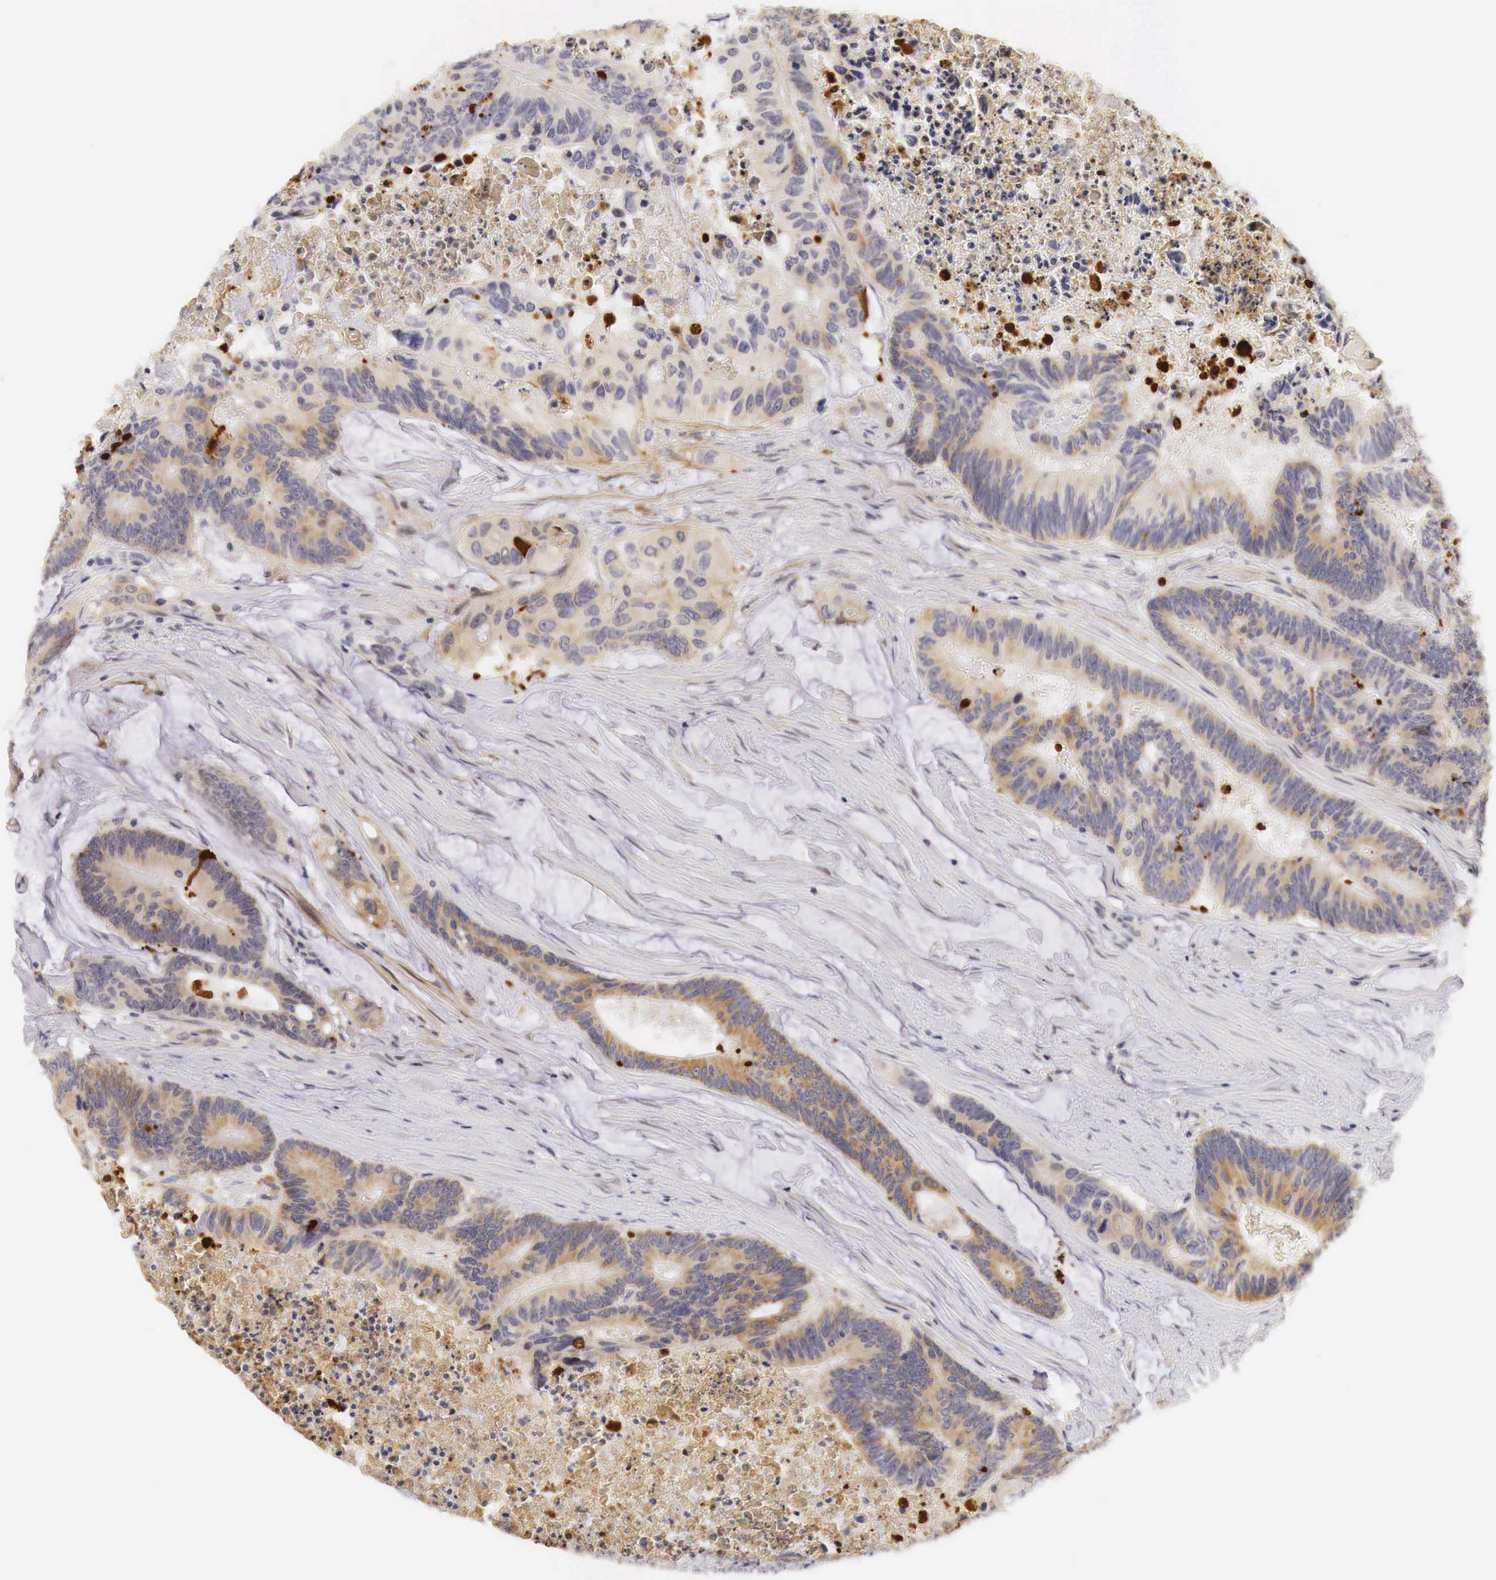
{"staining": {"intensity": "weak", "quantity": "25%-75%", "location": "cytoplasmic/membranous"}, "tissue": "colorectal cancer", "cell_type": "Tumor cells", "image_type": "cancer", "snomed": [{"axis": "morphology", "description": "Adenocarcinoma, NOS"}, {"axis": "topography", "description": "Colon"}], "caption": "This image demonstrates colorectal cancer (adenocarcinoma) stained with IHC to label a protein in brown. The cytoplasmic/membranous of tumor cells show weak positivity for the protein. Nuclei are counter-stained blue.", "gene": "CASP3", "patient": {"sex": "male", "age": 65}}